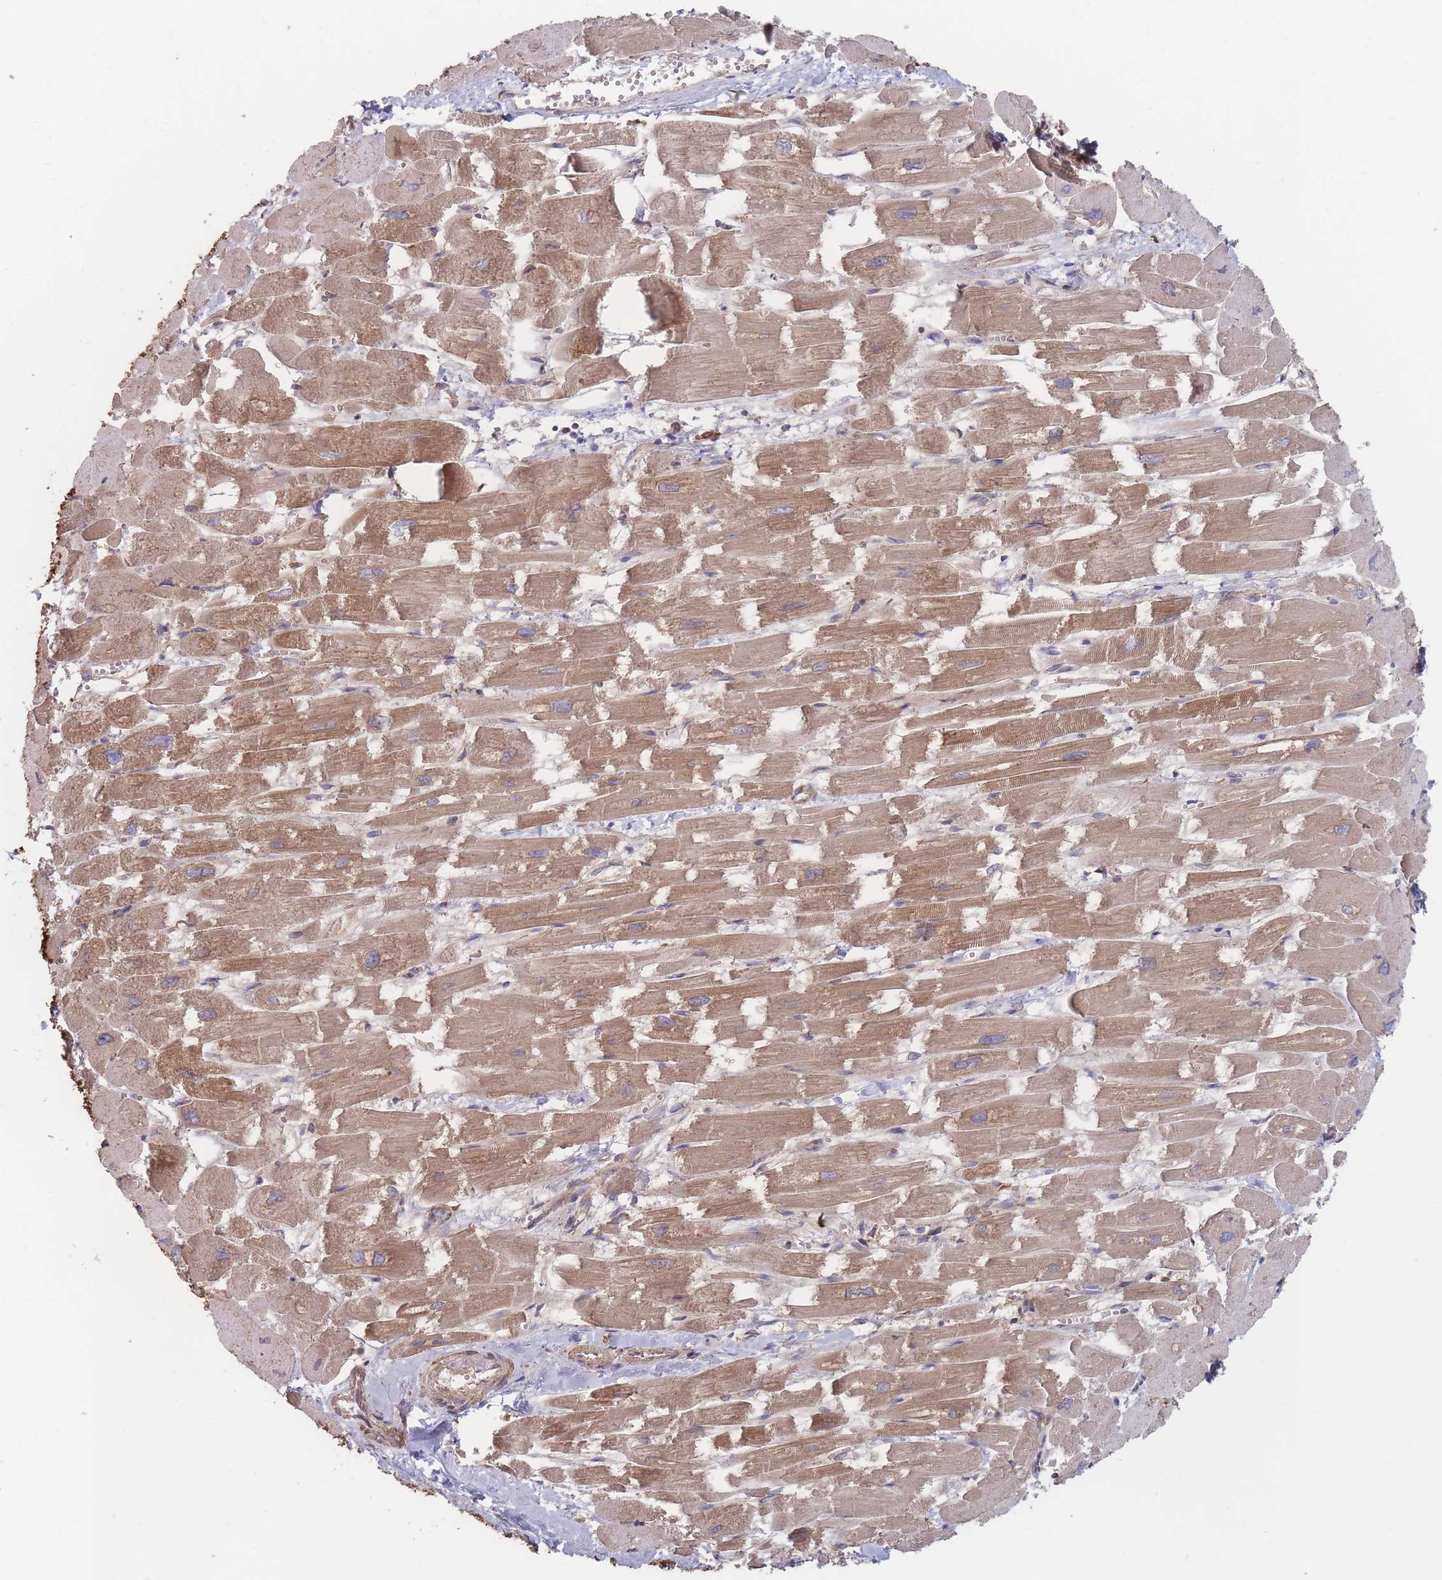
{"staining": {"intensity": "moderate", "quantity": ">75%", "location": "cytoplasmic/membranous"}, "tissue": "heart muscle", "cell_type": "Cardiomyocytes", "image_type": "normal", "snomed": [{"axis": "morphology", "description": "Normal tissue, NOS"}, {"axis": "topography", "description": "Heart"}], "caption": "The photomicrograph exhibits staining of normal heart muscle, revealing moderate cytoplasmic/membranous protein positivity (brown color) within cardiomyocytes.", "gene": "KDSR", "patient": {"sex": "male", "age": 54}}